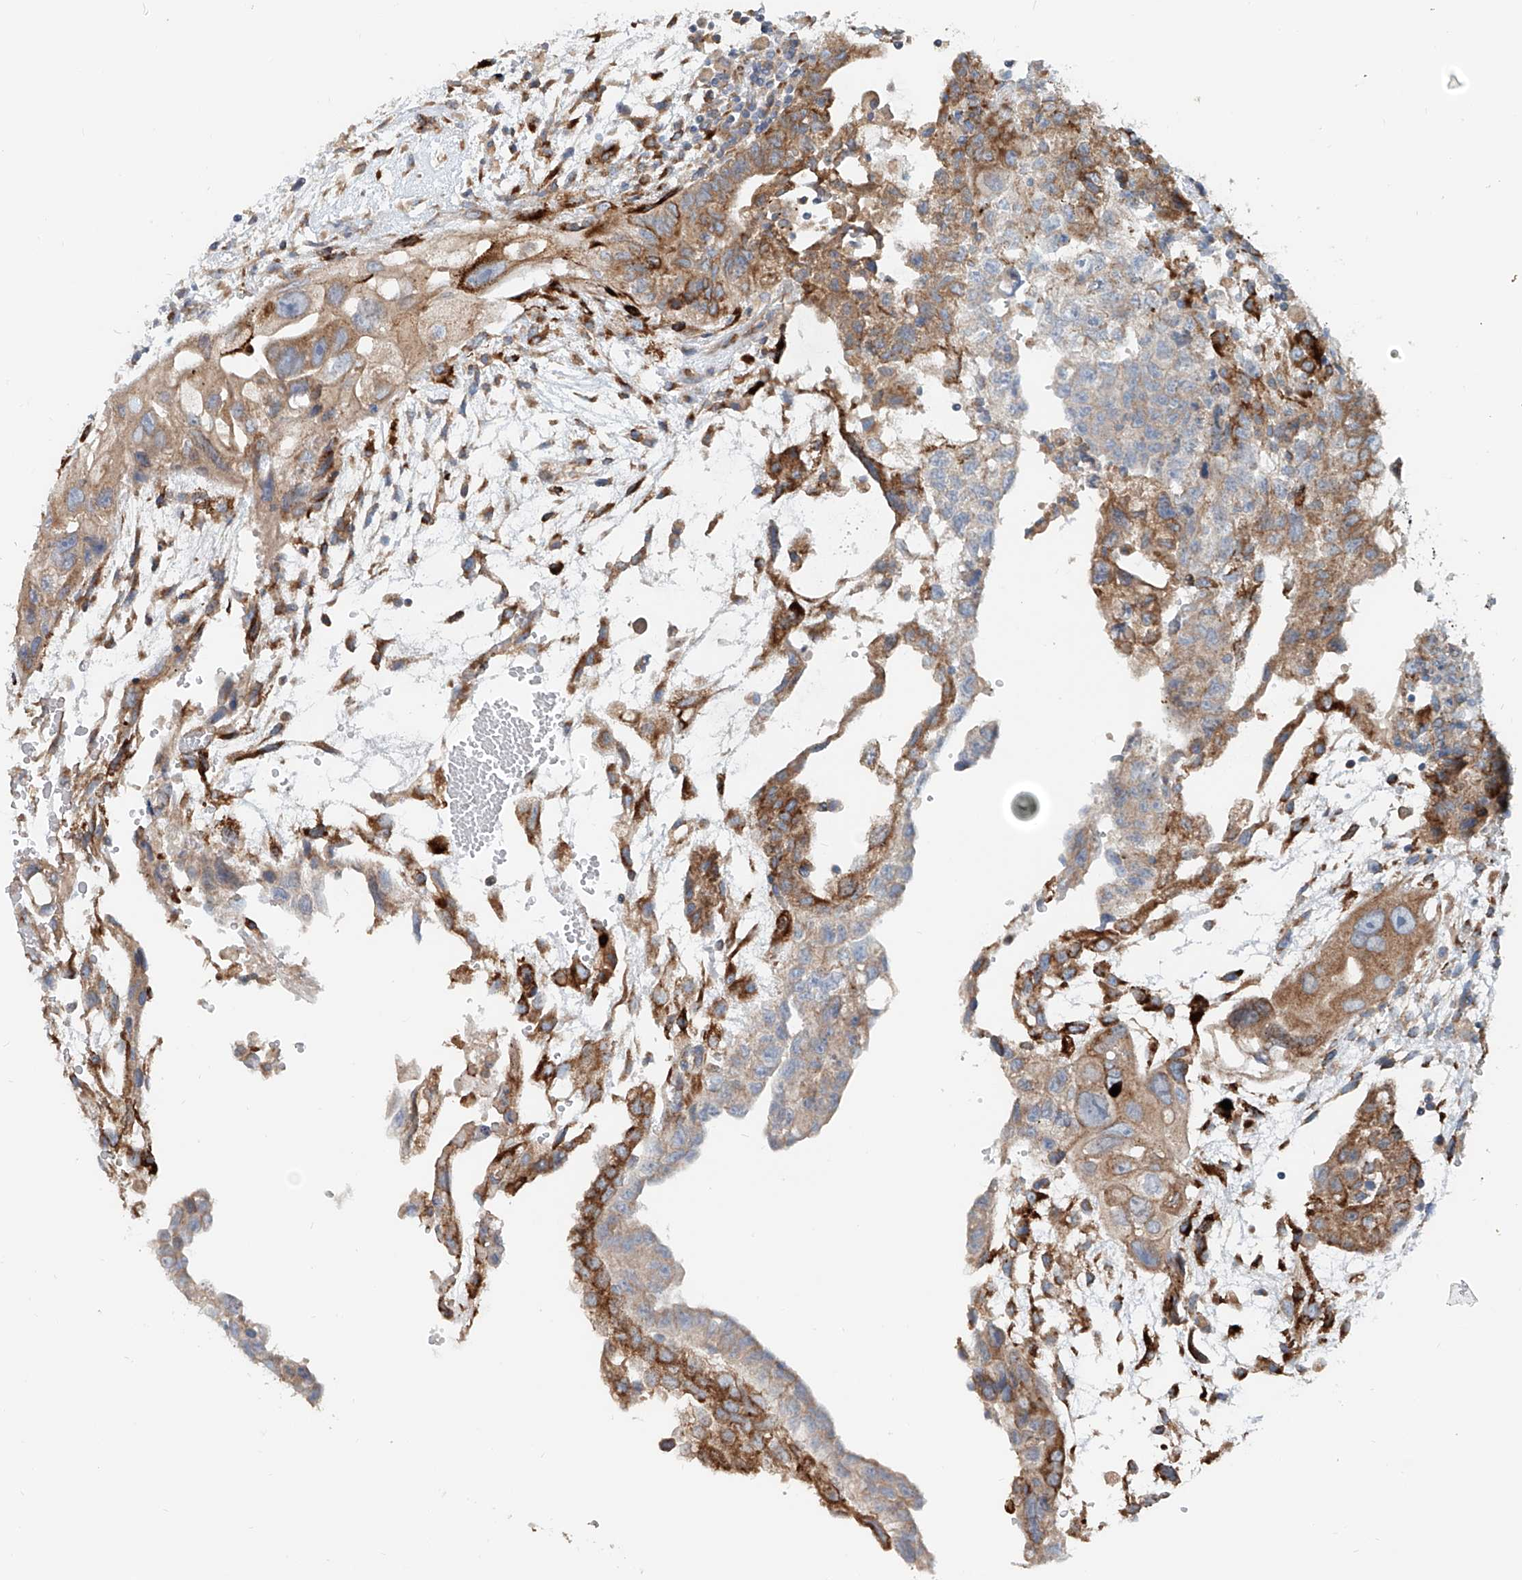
{"staining": {"intensity": "moderate", "quantity": ">75%", "location": "cytoplasmic/membranous"}, "tissue": "testis cancer", "cell_type": "Tumor cells", "image_type": "cancer", "snomed": [{"axis": "morphology", "description": "Carcinoma, Embryonal, NOS"}, {"axis": "topography", "description": "Testis"}], "caption": "This image exhibits immunohistochemistry (IHC) staining of human testis cancer, with medium moderate cytoplasmic/membranous positivity in approximately >75% of tumor cells.", "gene": "SNAP29", "patient": {"sex": "male", "age": 36}}